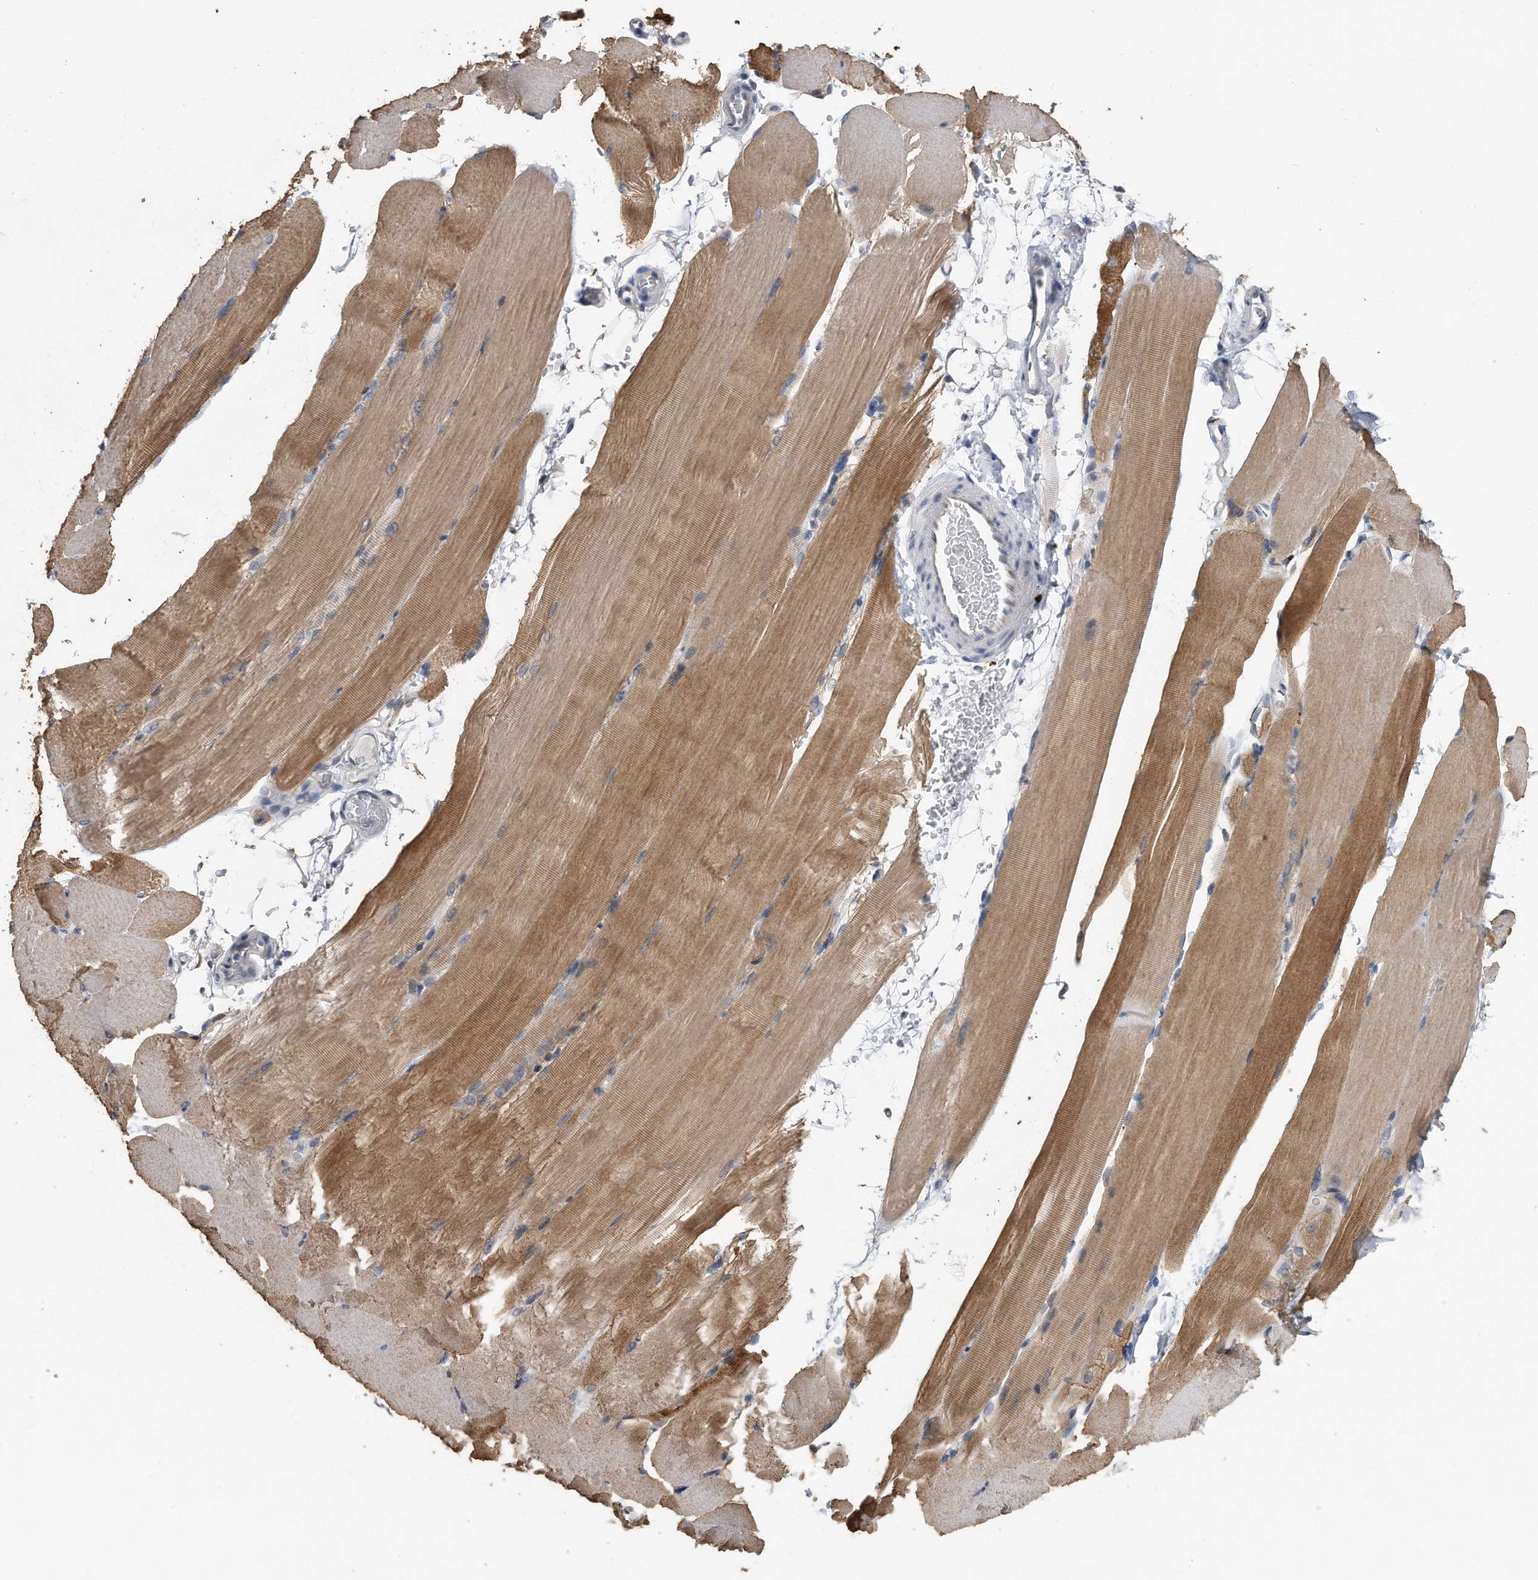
{"staining": {"intensity": "moderate", "quantity": "25%-75%", "location": "cytoplasmic/membranous"}, "tissue": "skeletal muscle", "cell_type": "Myocytes", "image_type": "normal", "snomed": [{"axis": "morphology", "description": "Normal tissue, NOS"}, {"axis": "topography", "description": "Skeletal muscle"}, {"axis": "topography", "description": "Parathyroid gland"}], "caption": "Myocytes show moderate cytoplasmic/membranous expression in approximately 25%-75% of cells in unremarkable skeletal muscle.", "gene": "PCLO", "patient": {"sex": "female", "age": 37}}